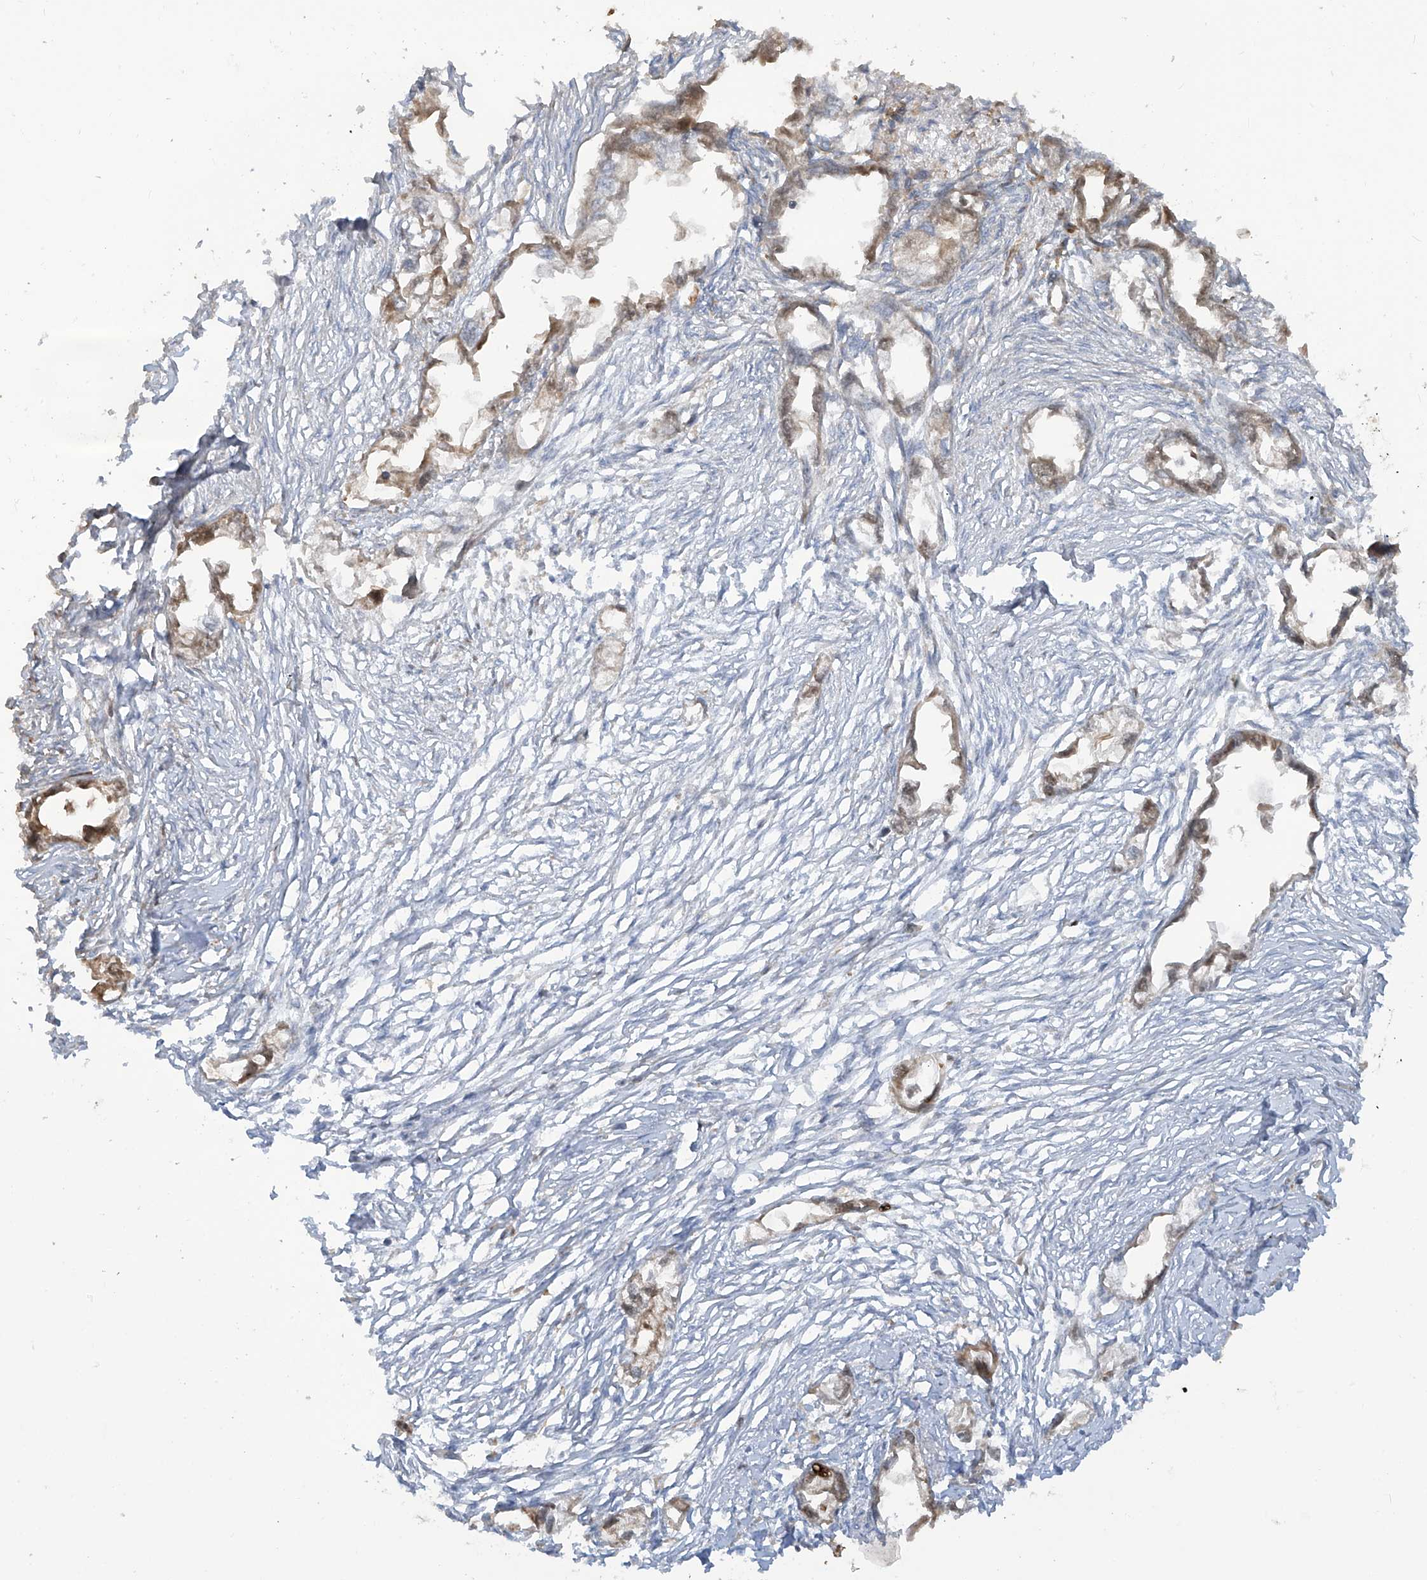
{"staining": {"intensity": "weak", "quantity": ">75%", "location": "cytoplasmic/membranous"}, "tissue": "endometrial cancer", "cell_type": "Tumor cells", "image_type": "cancer", "snomed": [{"axis": "morphology", "description": "Adenocarcinoma, NOS"}, {"axis": "morphology", "description": "Adenocarcinoma, metastatic, NOS"}, {"axis": "topography", "description": "Adipose tissue"}, {"axis": "topography", "description": "Endometrium"}], "caption": "Approximately >75% of tumor cells in human endometrial cancer show weak cytoplasmic/membranous protein staining as visualized by brown immunohistochemical staining.", "gene": "ENTR1", "patient": {"sex": "female", "age": 67}}